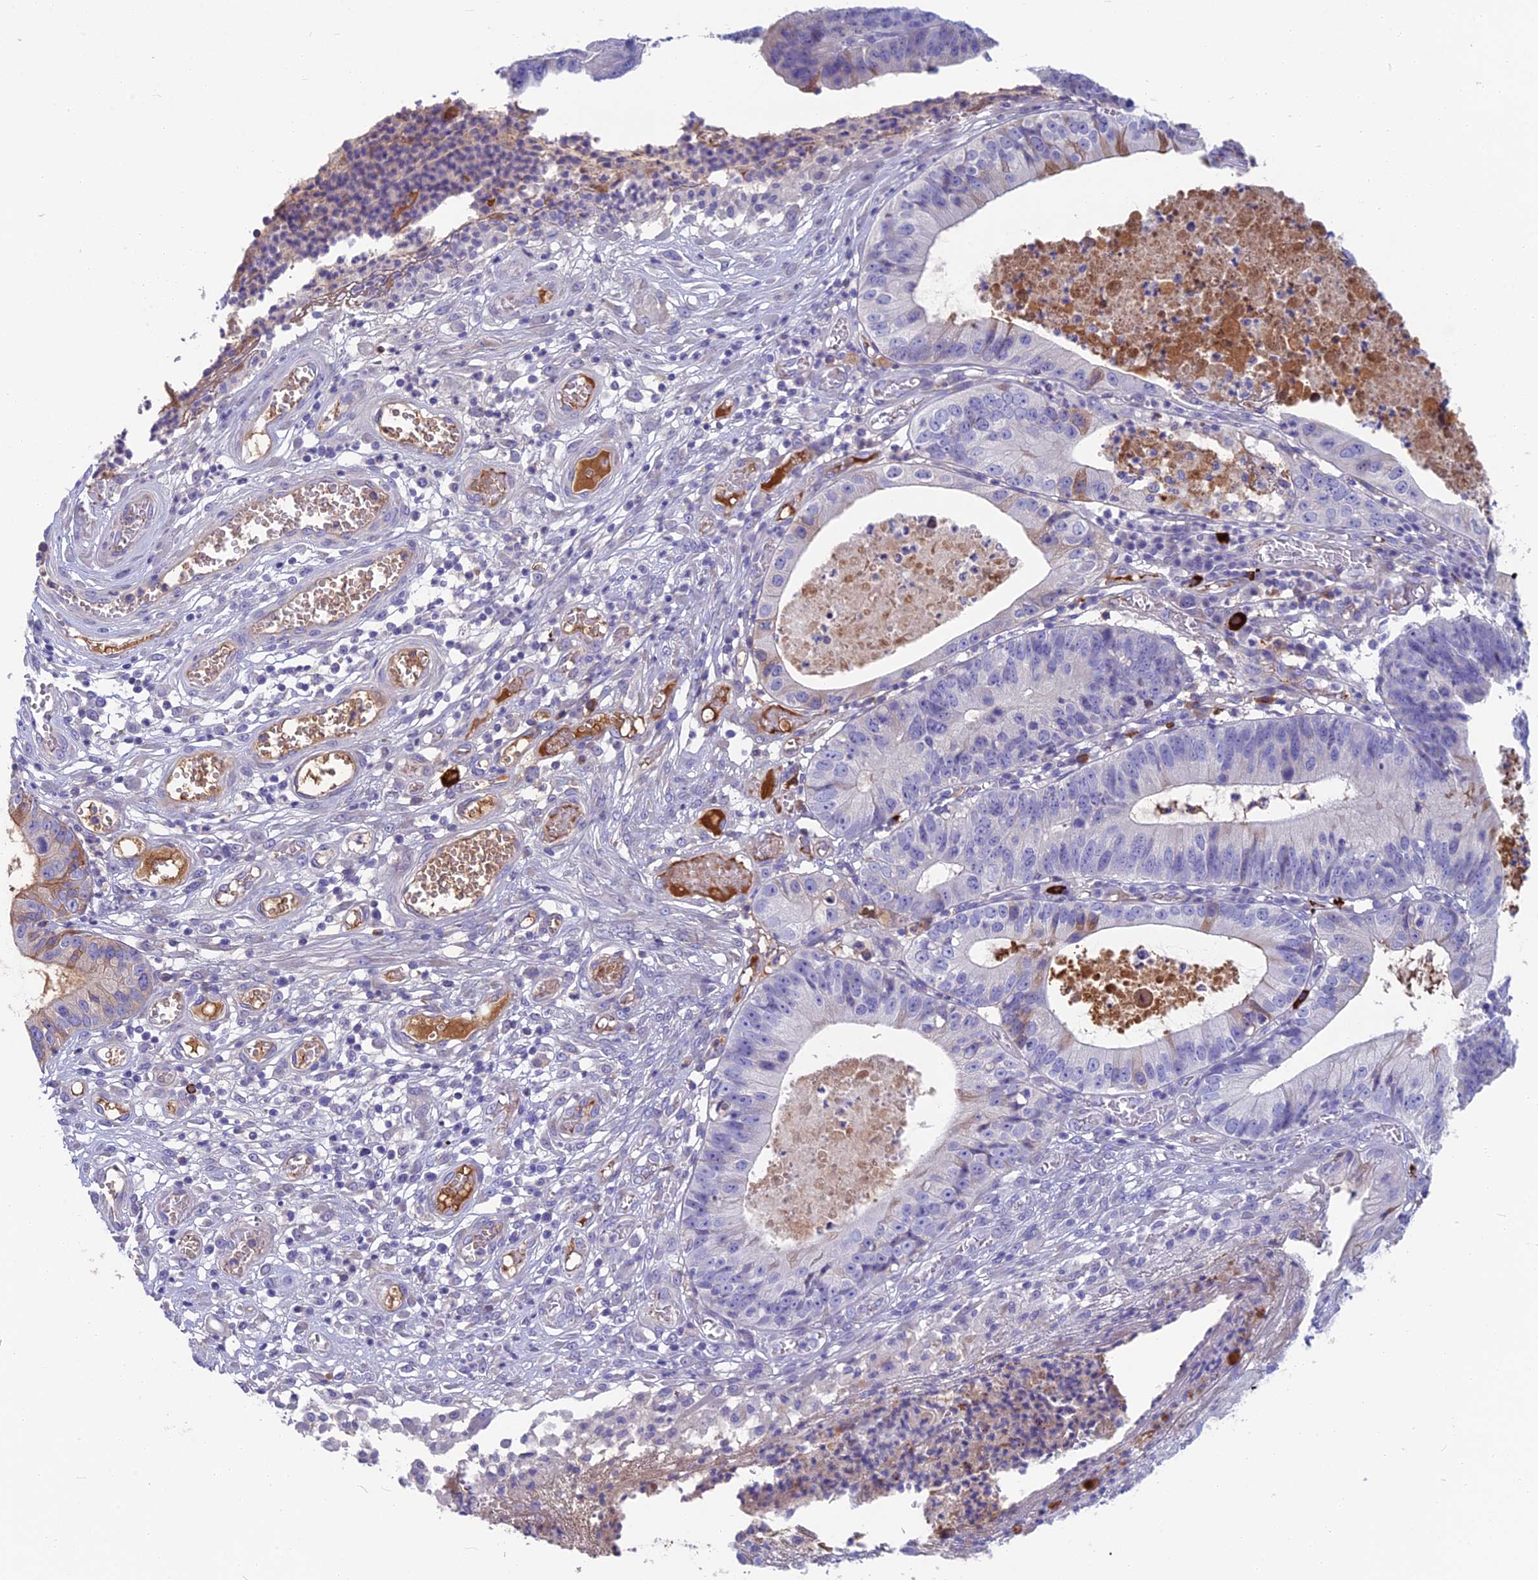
{"staining": {"intensity": "negative", "quantity": "none", "location": "none"}, "tissue": "stomach cancer", "cell_type": "Tumor cells", "image_type": "cancer", "snomed": [{"axis": "morphology", "description": "Adenocarcinoma, NOS"}, {"axis": "topography", "description": "Stomach"}], "caption": "Image shows no protein staining in tumor cells of stomach cancer (adenocarcinoma) tissue.", "gene": "SNAP91", "patient": {"sex": "male", "age": 59}}